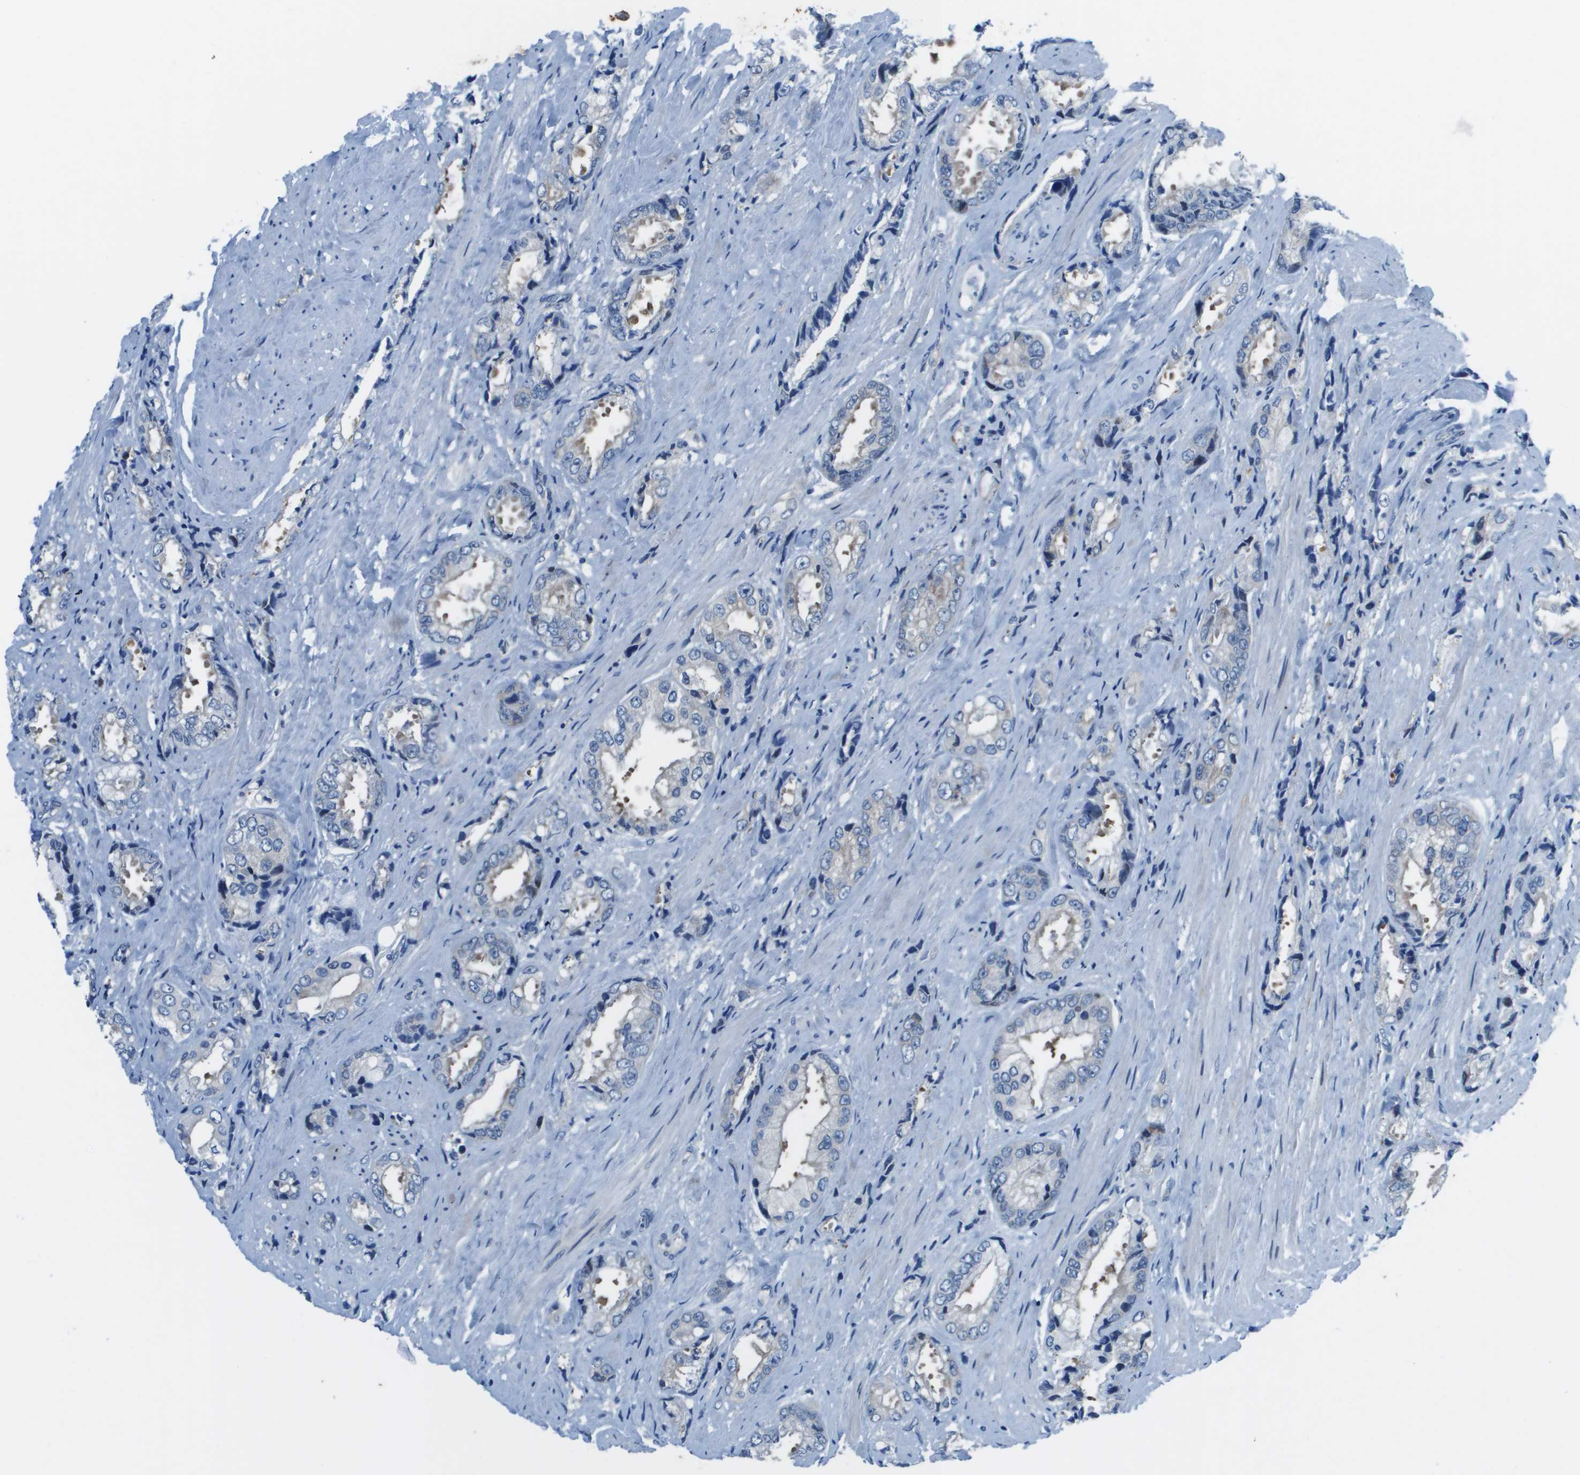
{"staining": {"intensity": "negative", "quantity": "none", "location": "none"}, "tissue": "prostate cancer", "cell_type": "Tumor cells", "image_type": "cancer", "snomed": [{"axis": "morphology", "description": "Adenocarcinoma, High grade"}, {"axis": "topography", "description": "Prostate"}], "caption": "IHC micrograph of neoplastic tissue: prostate cancer (adenocarcinoma (high-grade)) stained with DAB (3,3'-diaminobenzidine) displays no significant protein staining in tumor cells.", "gene": "STIP1", "patient": {"sex": "male", "age": 61}}